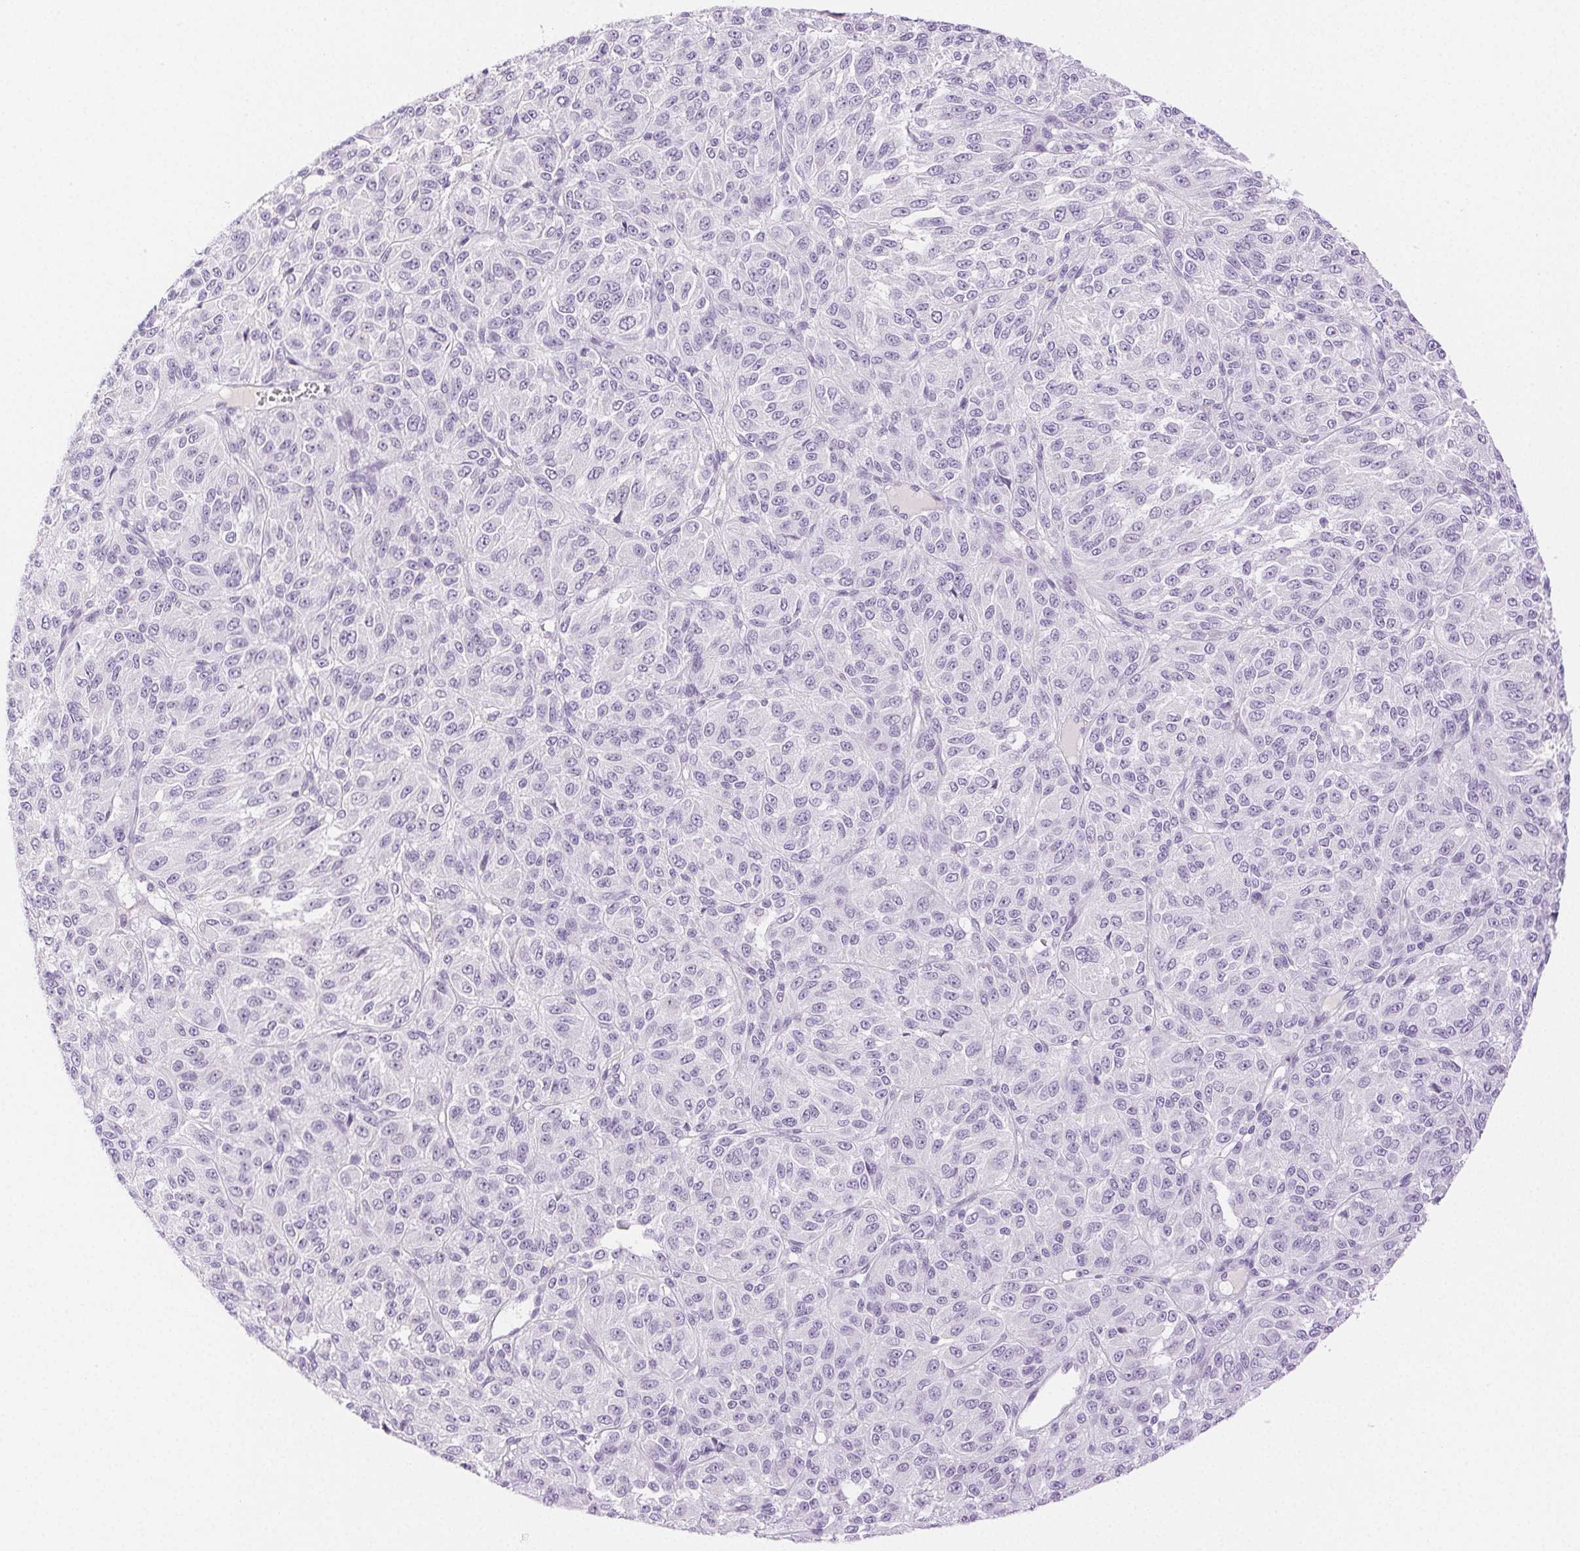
{"staining": {"intensity": "negative", "quantity": "none", "location": "none"}, "tissue": "melanoma", "cell_type": "Tumor cells", "image_type": "cancer", "snomed": [{"axis": "morphology", "description": "Malignant melanoma, Metastatic site"}, {"axis": "topography", "description": "Brain"}], "caption": "DAB (3,3'-diaminobenzidine) immunohistochemical staining of human malignant melanoma (metastatic site) exhibits no significant expression in tumor cells.", "gene": "SPACA4", "patient": {"sex": "female", "age": 56}}